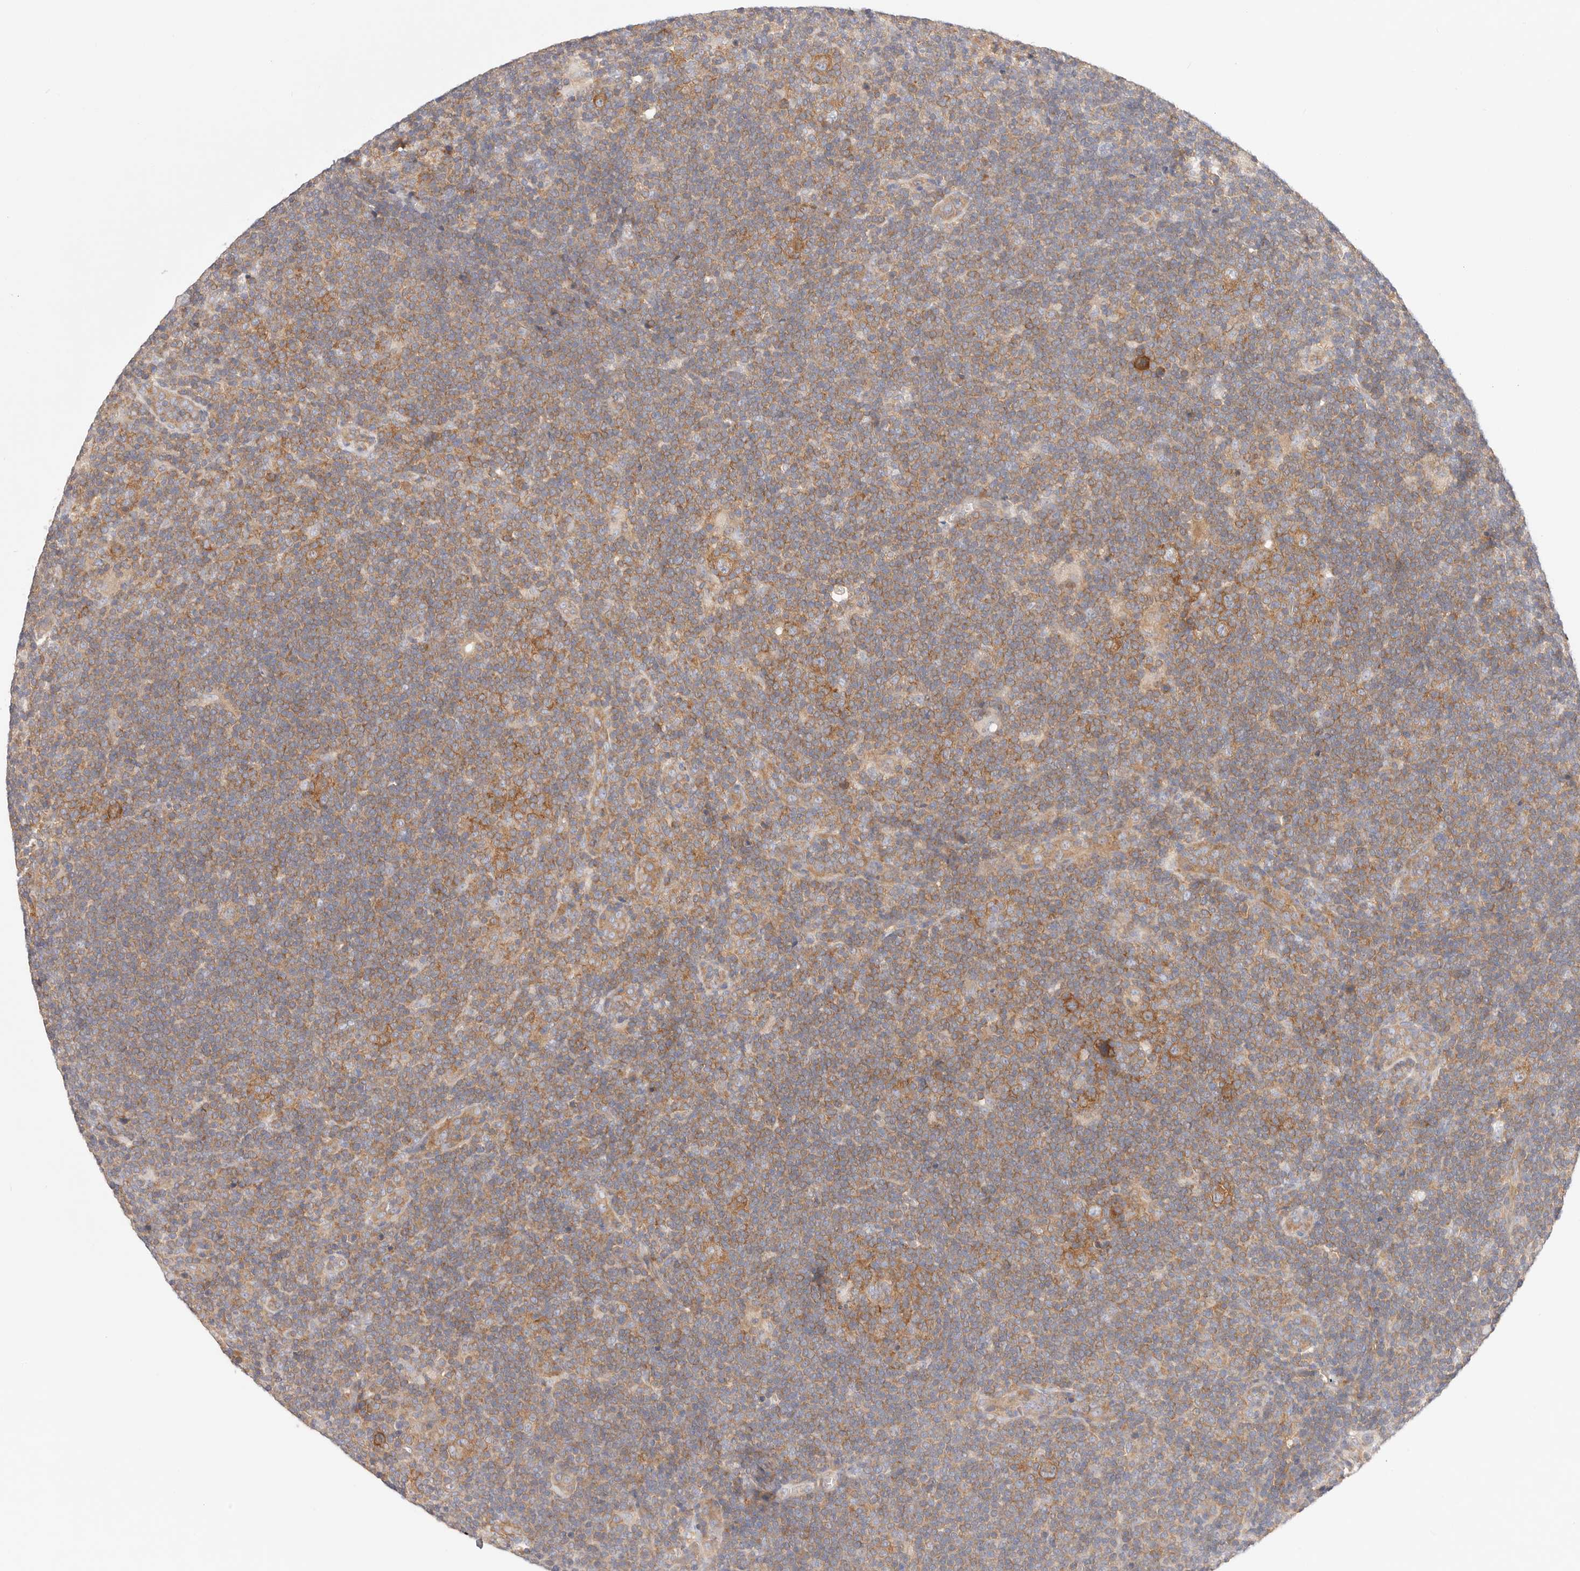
{"staining": {"intensity": "moderate", "quantity": "25%-75%", "location": "cytoplasmic/membranous"}, "tissue": "lymphoma", "cell_type": "Tumor cells", "image_type": "cancer", "snomed": [{"axis": "morphology", "description": "Hodgkin's disease, NOS"}, {"axis": "topography", "description": "Lymph node"}], "caption": "A high-resolution micrograph shows IHC staining of Hodgkin's disease, which demonstrates moderate cytoplasmic/membranous staining in about 25%-75% of tumor cells.", "gene": "KCMF1", "patient": {"sex": "female", "age": 57}}